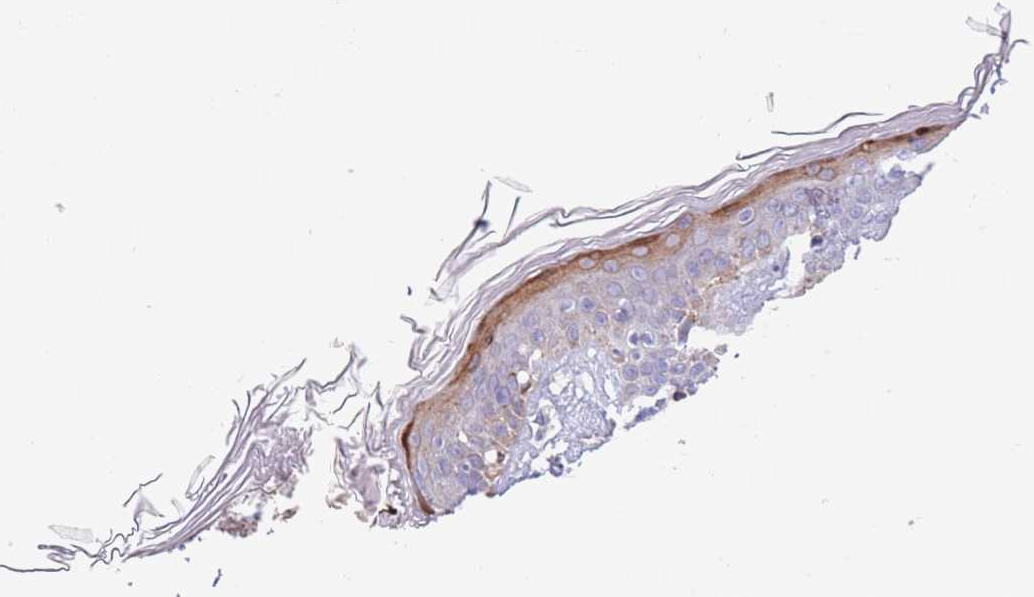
{"staining": {"intensity": "moderate", "quantity": ">75%", "location": "cytoplasmic/membranous"}, "tissue": "skin", "cell_type": "Fibroblasts", "image_type": "normal", "snomed": [{"axis": "morphology", "description": "Normal tissue, NOS"}, {"axis": "topography", "description": "Skin"}], "caption": "Protein expression analysis of benign skin exhibits moderate cytoplasmic/membranous expression in approximately >75% of fibroblasts. (DAB (3,3'-diaminobenzidine) IHC, brown staining for protein, blue staining for nuclei).", "gene": "AK9", "patient": {"sex": "female", "age": 34}}